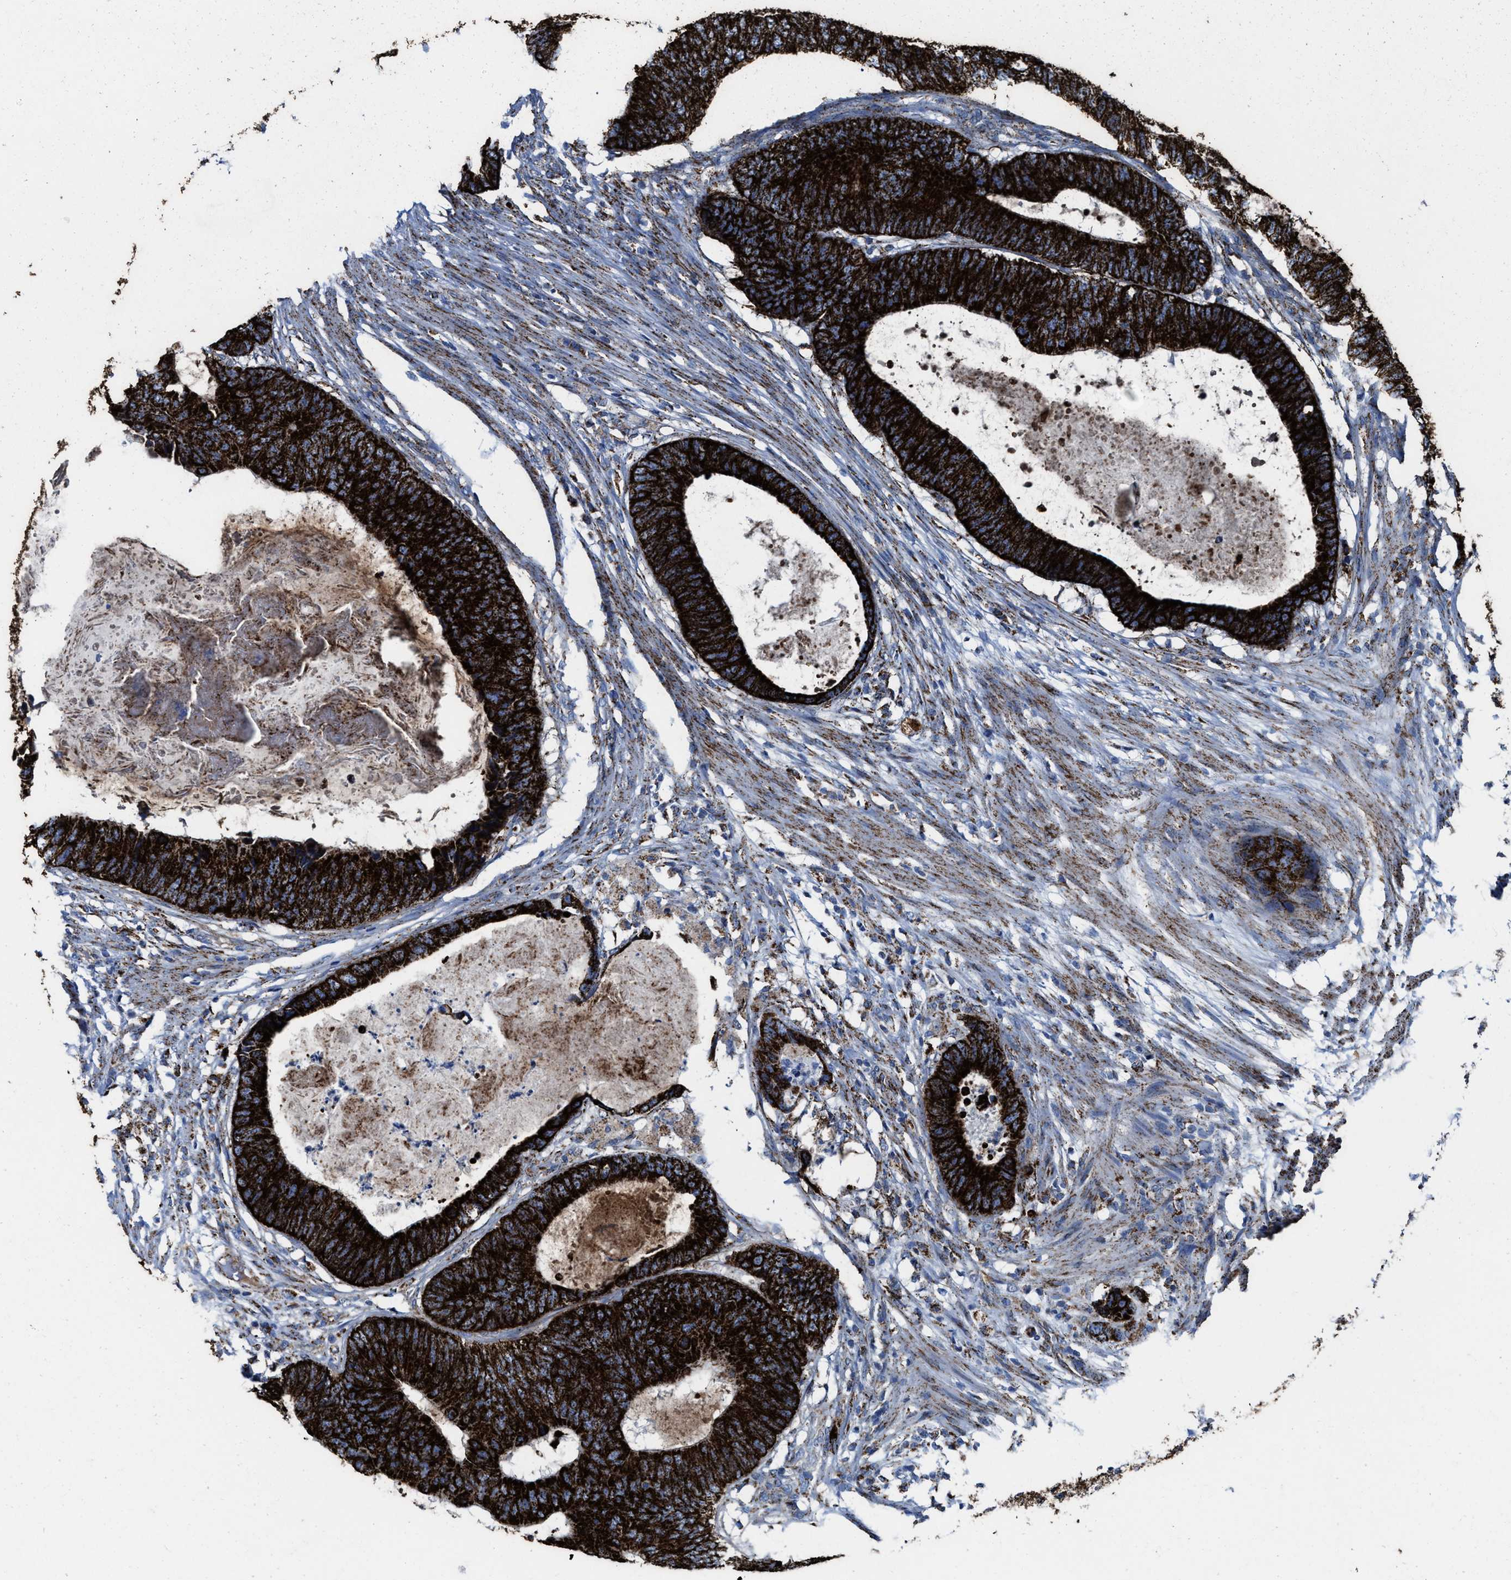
{"staining": {"intensity": "strong", "quantity": ">75%", "location": "cytoplasmic/membranous"}, "tissue": "colorectal cancer", "cell_type": "Tumor cells", "image_type": "cancer", "snomed": [{"axis": "morphology", "description": "Adenocarcinoma, NOS"}, {"axis": "topography", "description": "Colon"}], "caption": "Immunohistochemistry of human colorectal cancer (adenocarcinoma) reveals high levels of strong cytoplasmic/membranous staining in approximately >75% of tumor cells.", "gene": "ALDH1B1", "patient": {"sex": "male", "age": 56}}